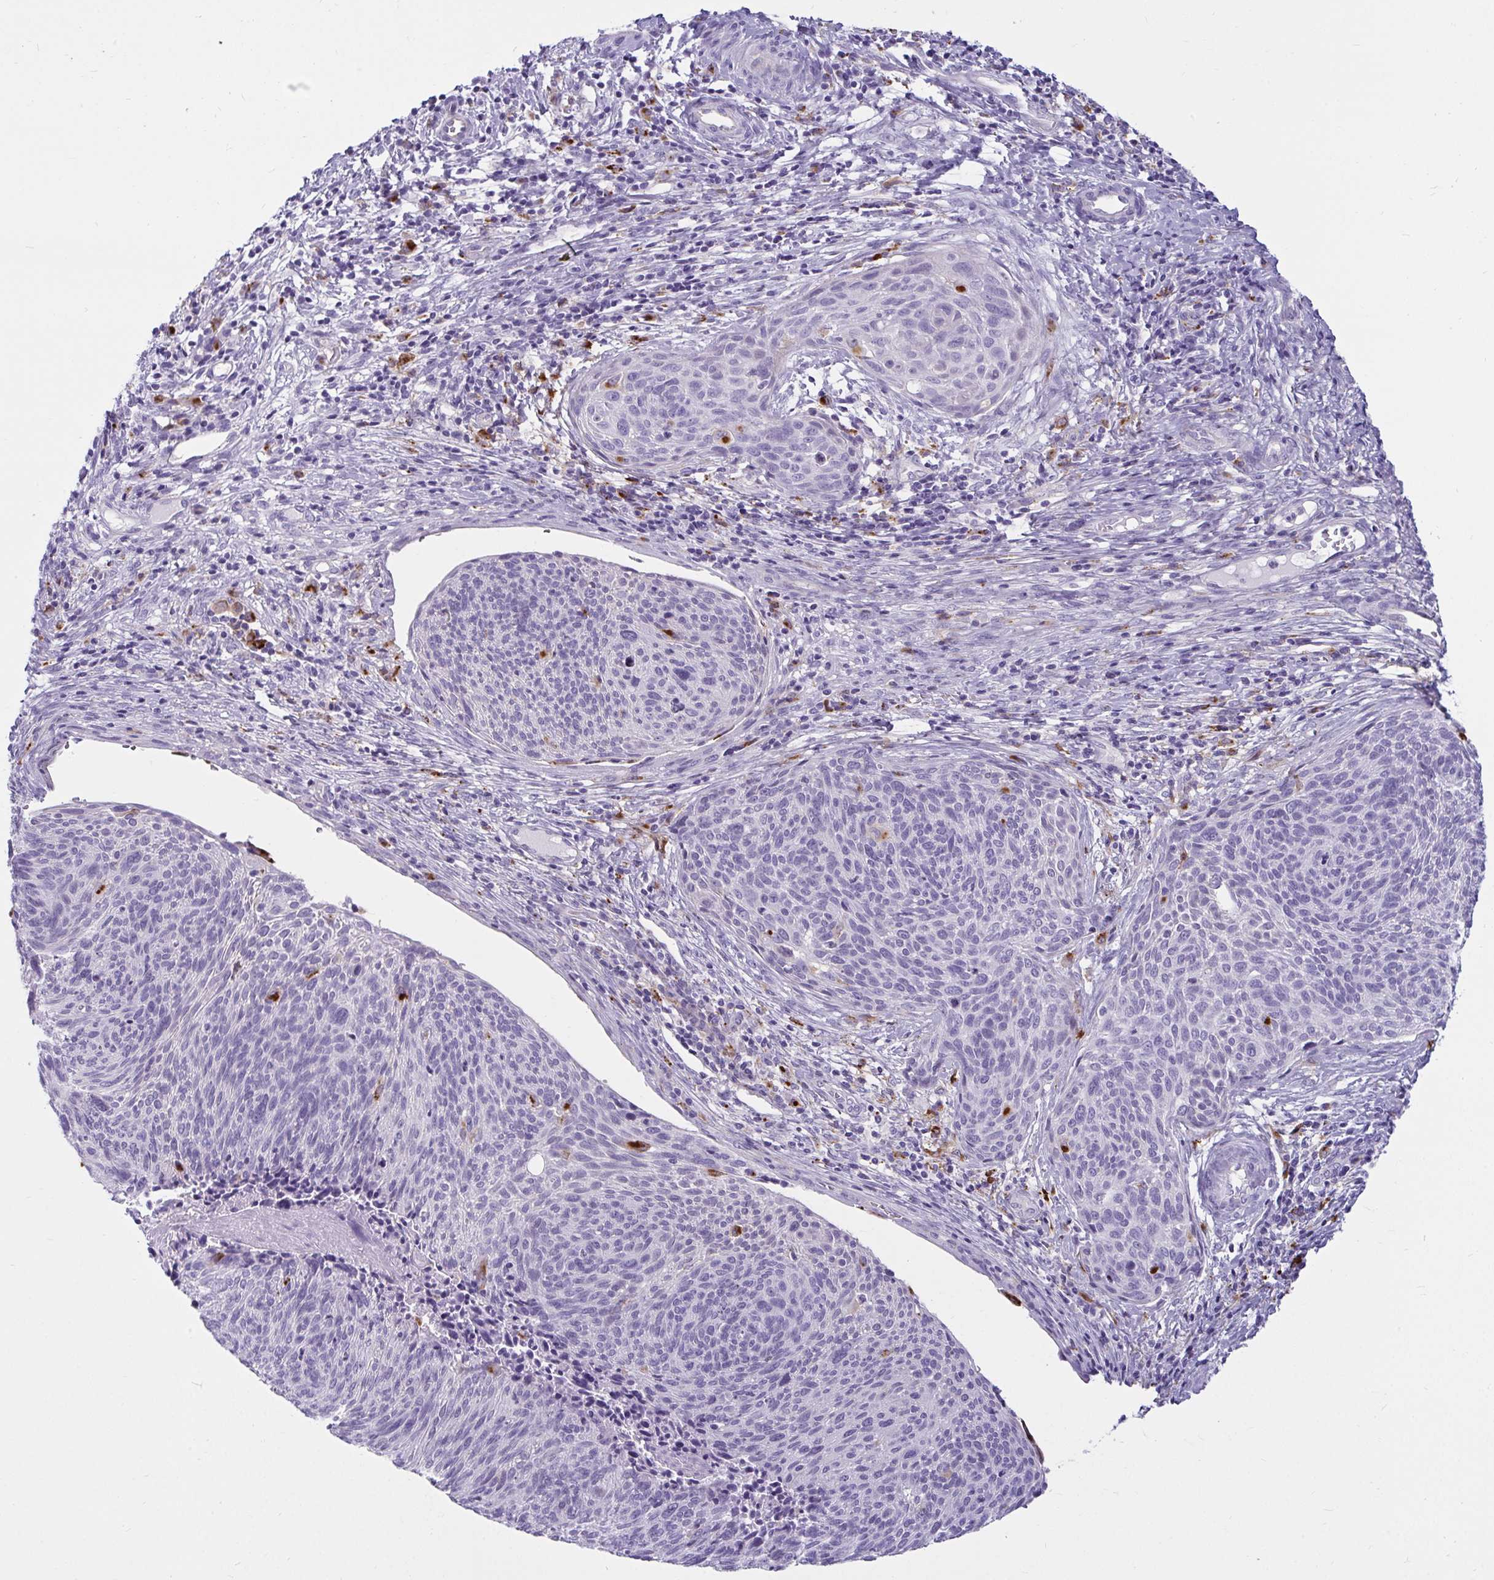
{"staining": {"intensity": "negative", "quantity": "none", "location": "none"}, "tissue": "cervical cancer", "cell_type": "Tumor cells", "image_type": "cancer", "snomed": [{"axis": "morphology", "description": "Squamous cell carcinoma, NOS"}, {"axis": "topography", "description": "Cervix"}], "caption": "DAB (3,3'-diaminobenzidine) immunohistochemical staining of squamous cell carcinoma (cervical) exhibits no significant staining in tumor cells.", "gene": "CTSZ", "patient": {"sex": "female", "age": 49}}